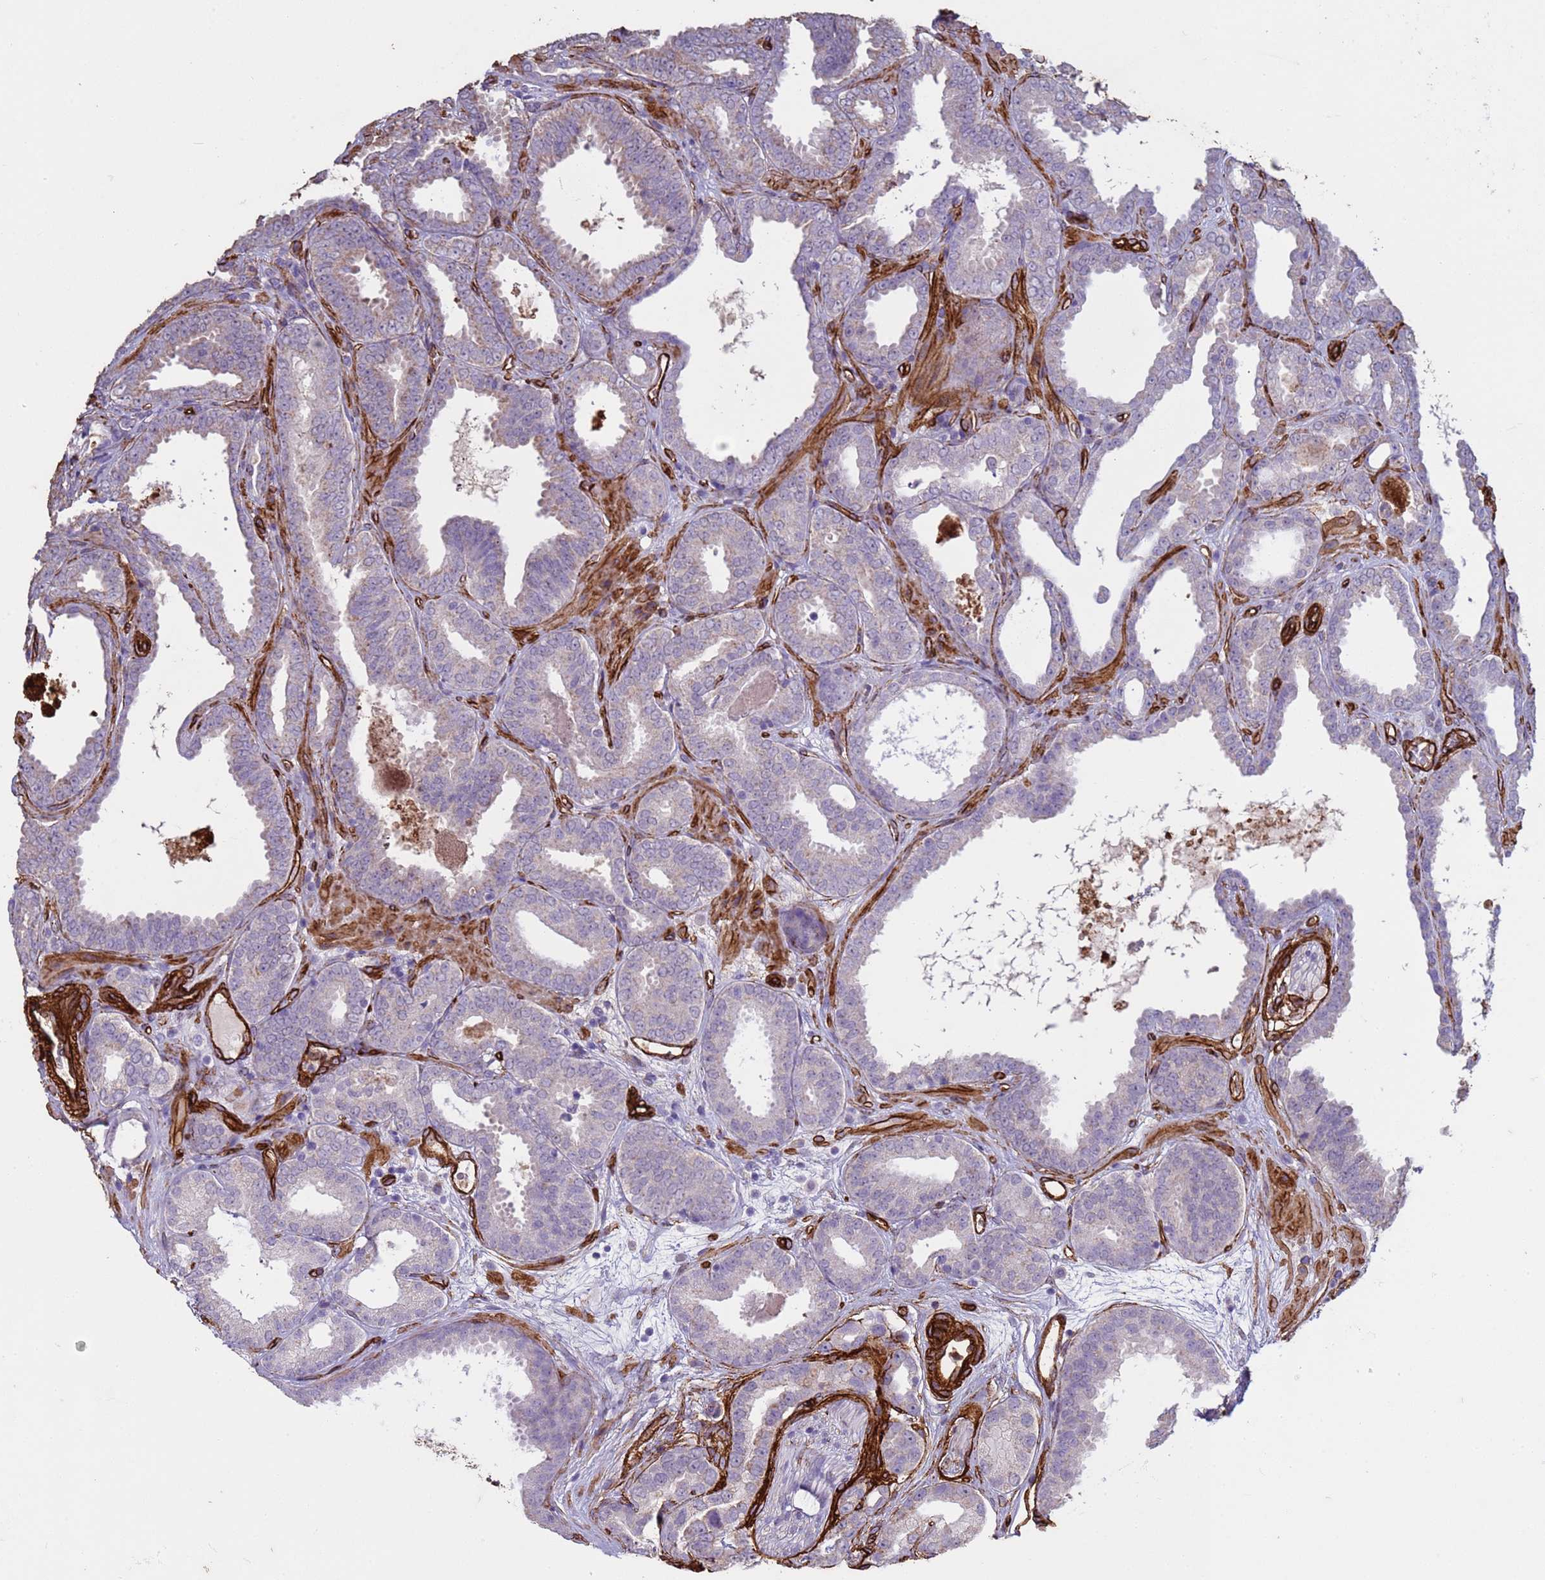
{"staining": {"intensity": "weak", "quantity": "<25%", "location": "cytoplasmic/membranous"}, "tissue": "prostate cancer", "cell_type": "Tumor cells", "image_type": "cancer", "snomed": [{"axis": "morphology", "description": "Adenocarcinoma, High grade"}, {"axis": "topography", "description": "Prostate"}], "caption": "The photomicrograph reveals no staining of tumor cells in prostate cancer (adenocarcinoma (high-grade)). The staining was performed using DAB (3,3'-diaminobenzidine) to visualize the protein expression in brown, while the nuclei were stained in blue with hematoxylin (Magnification: 20x).", "gene": "GASK1A", "patient": {"sex": "male", "age": 72}}